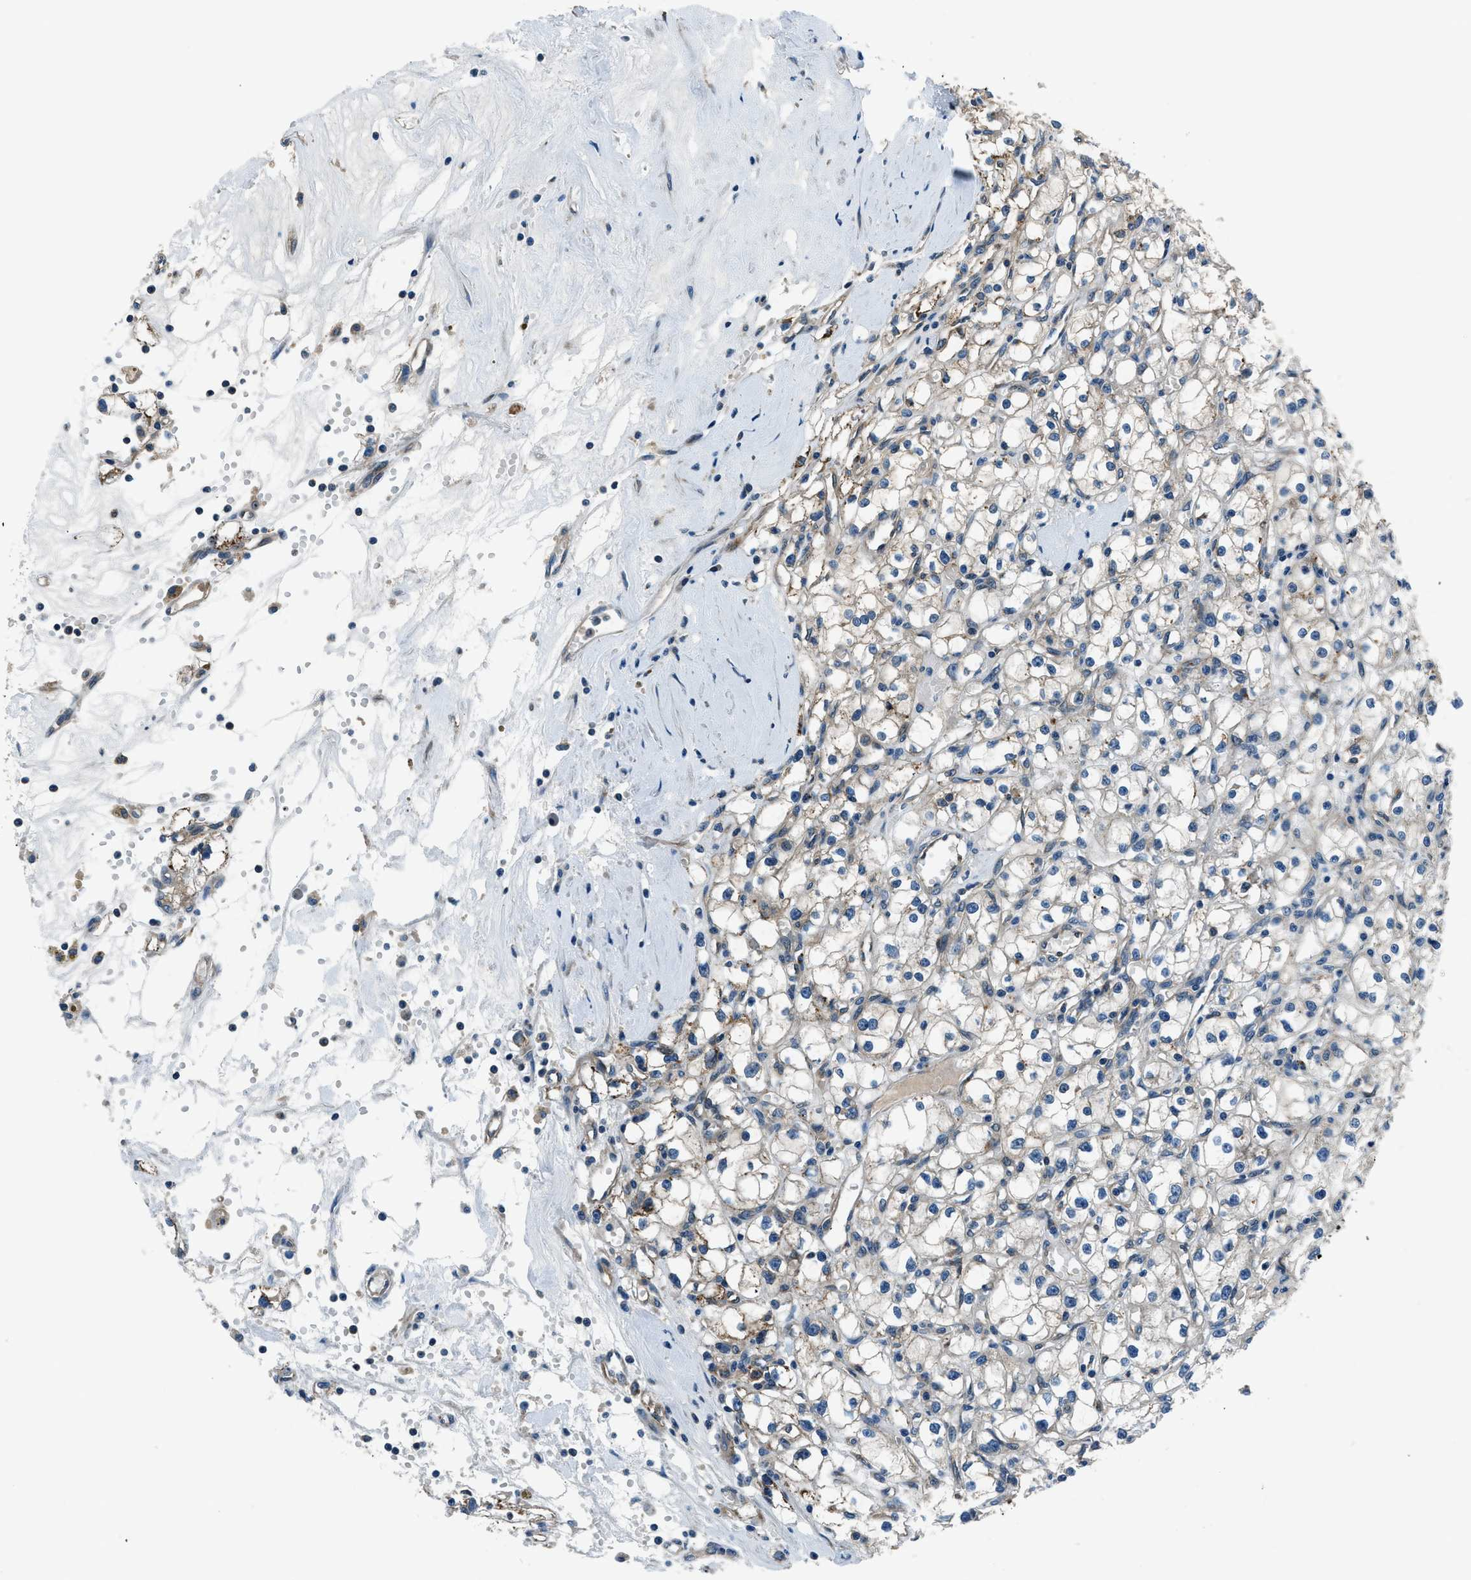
{"staining": {"intensity": "weak", "quantity": "<25%", "location": "cytoplasmic/membranous"}, "tissue": "renal cancer", "cell_type": "Tumor cells", "image_type": "cancer", "snomed": [{"axis": "morphology", "description": "Adenocarcinoma, NOS"}, {"axis": "topography", "description": "Kidney"}], "caption": "There is no significant expression in tumor cells of renal cancer (adenocarcinoma).", "gene": "SLC19A2", "patient": {"sex": "male", "age": 56}}